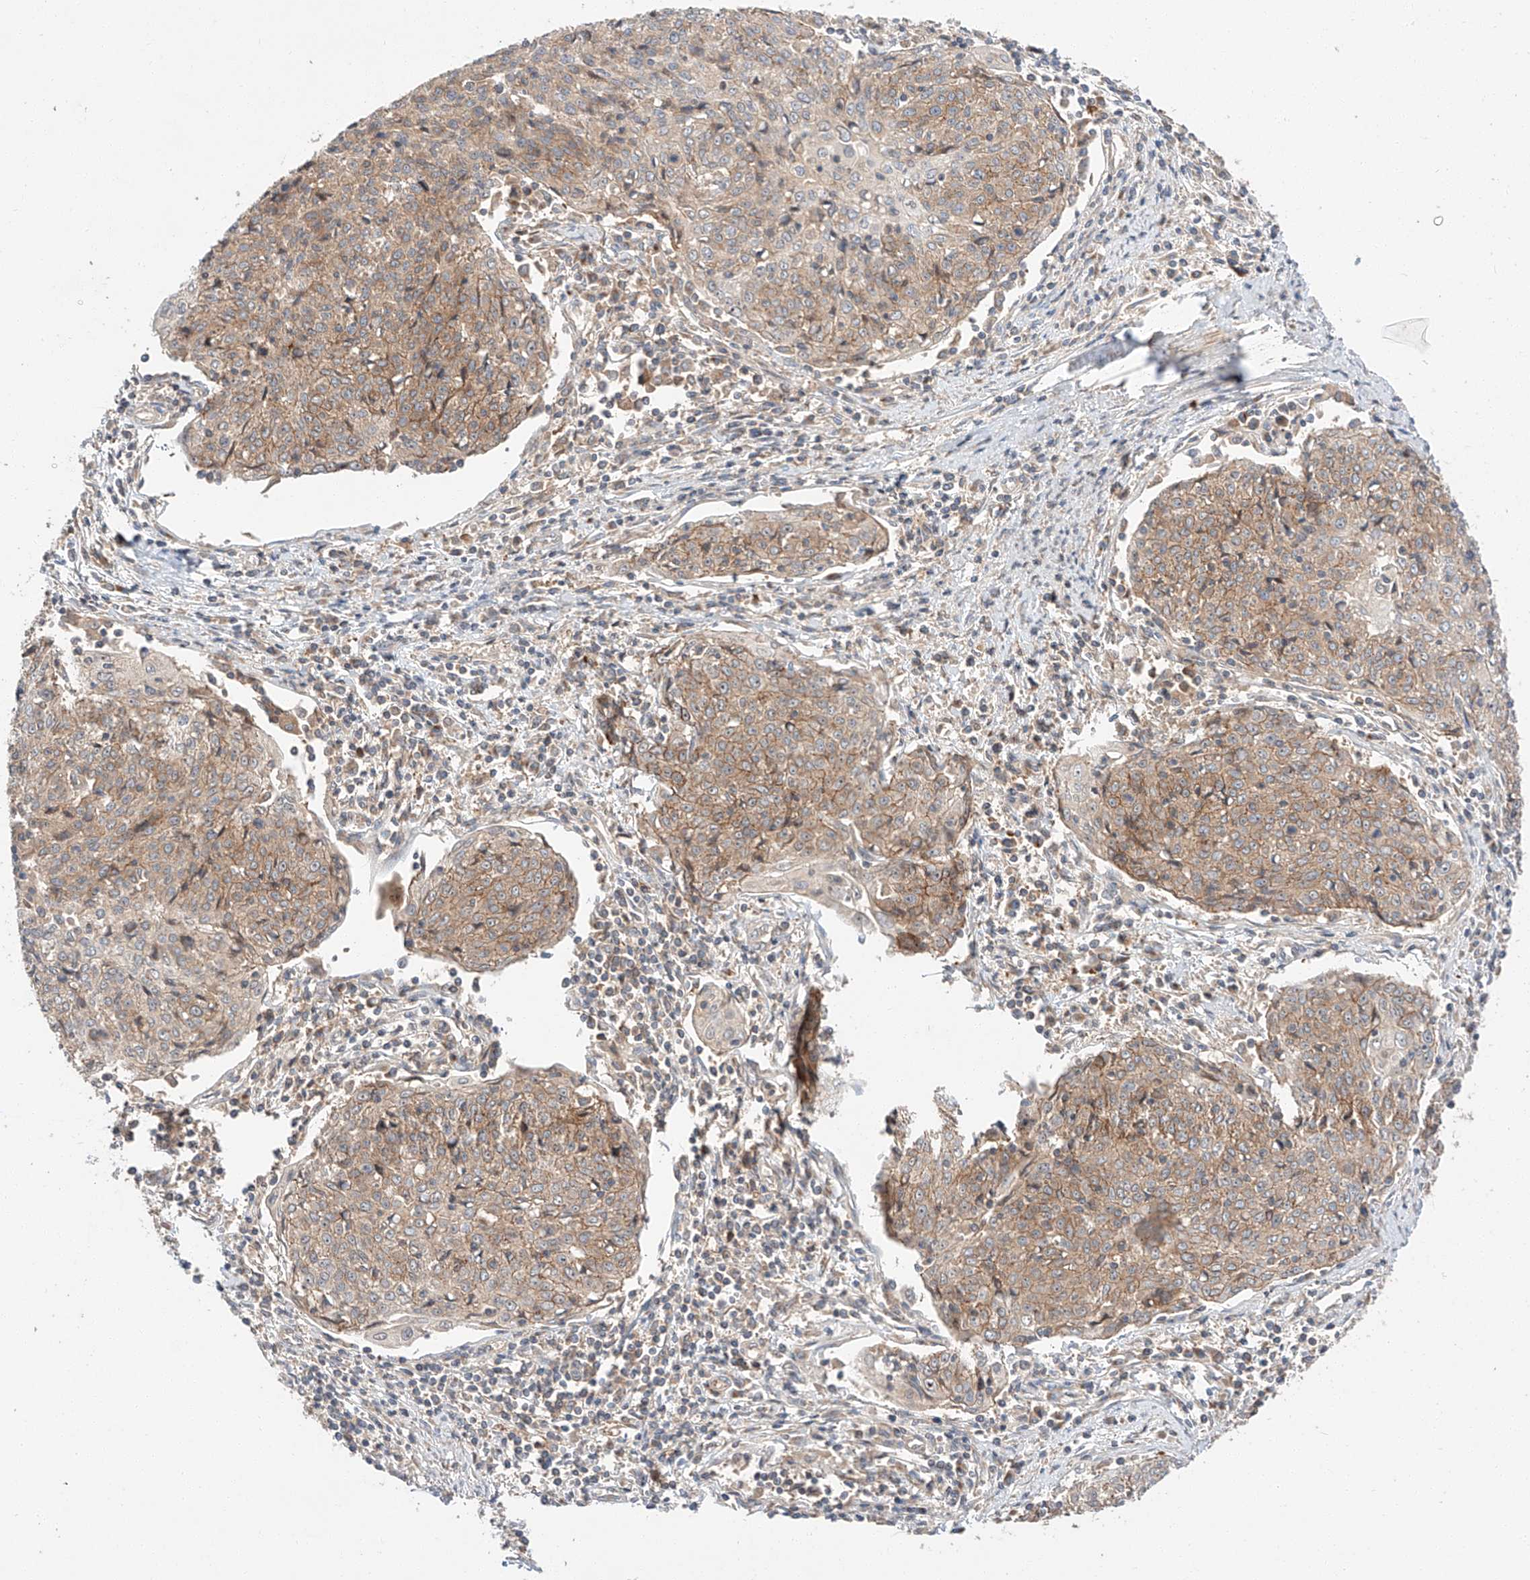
{"staining": {"intensity": "moderate", "quantity": ">75%", "location": "cytoplasmic/membranous"}, "tissue": "cervical cancer", "cell_type": "Tumor cells", "image_type": "cancer", "snomed": [{"axis": "morphology", "description": "Squamous cell carcinoma, NOS"}, {"axis": "topography", "description": "Cervix"}], "caption": "Immunohistochemistry of human squamous cell carcinoma (cervical) reveals medium levels of moderate cytoplasmic/membranous positivity in about >75% of tumor cells.", "gene": "XPNPEP1", "patient": {"sex": "female", "age": 48}}